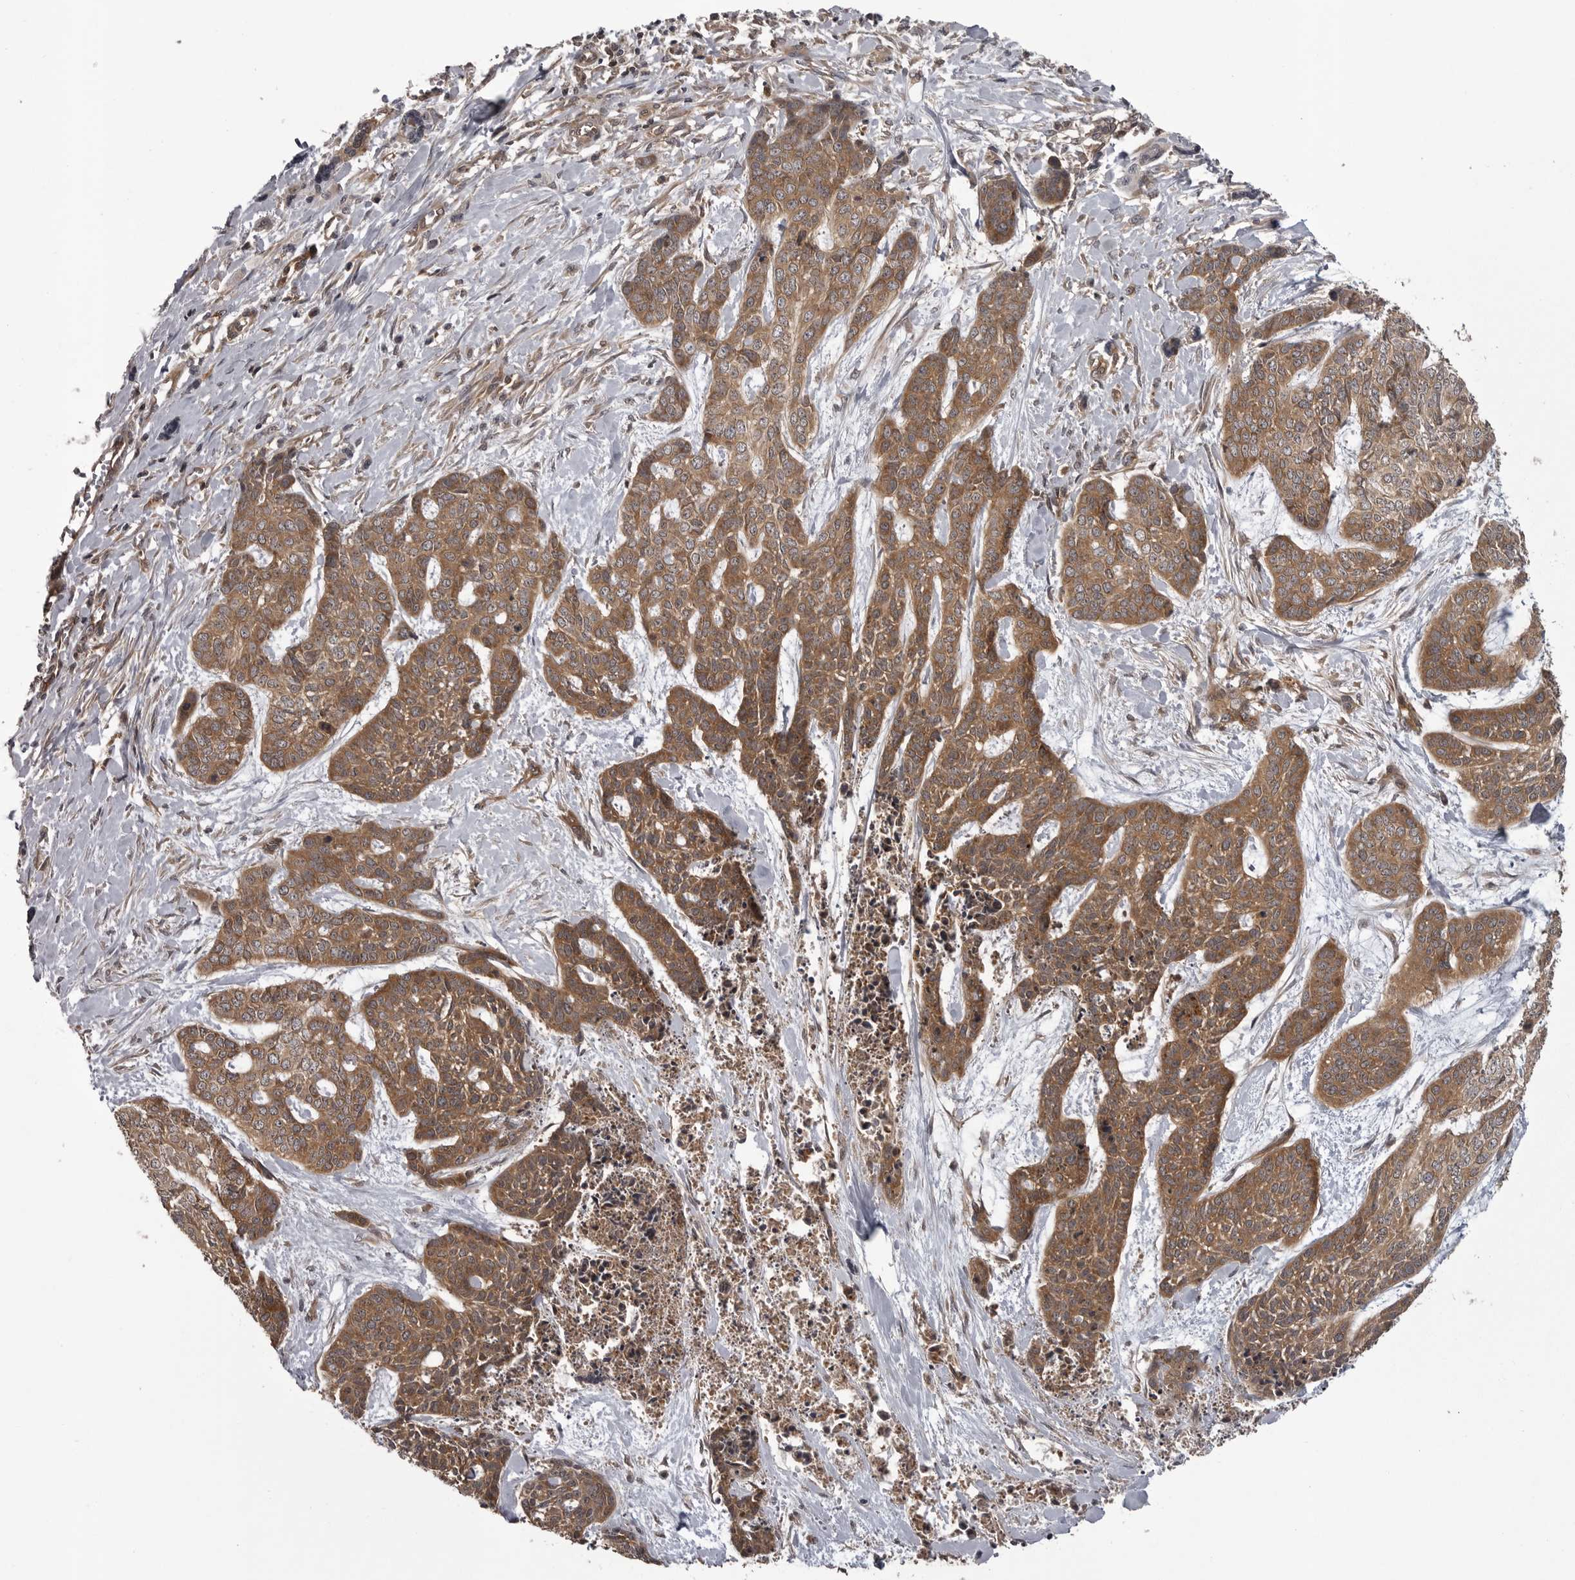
{"staining": {"intensity": "moderate", "quantity": ">75%", "location": "cytoplasmic/membranous"}, "tissue": "skin cancer", "cell_type": "Tumor cells", "image_type": "cancer", "snomed": [{"axis": "morphology", "description": "Basal cell carcinoma"}, {"axis": "topography", "description": "Skin"}], "caption": "Protein analysis of skin cancer (basal cell carcinoma) tissue displays moderate cytoplasmic/membranous staining in approximately >75% of tumor cells.", "gene": "STK24", "patient": {"sex": "female", "age": 64}}